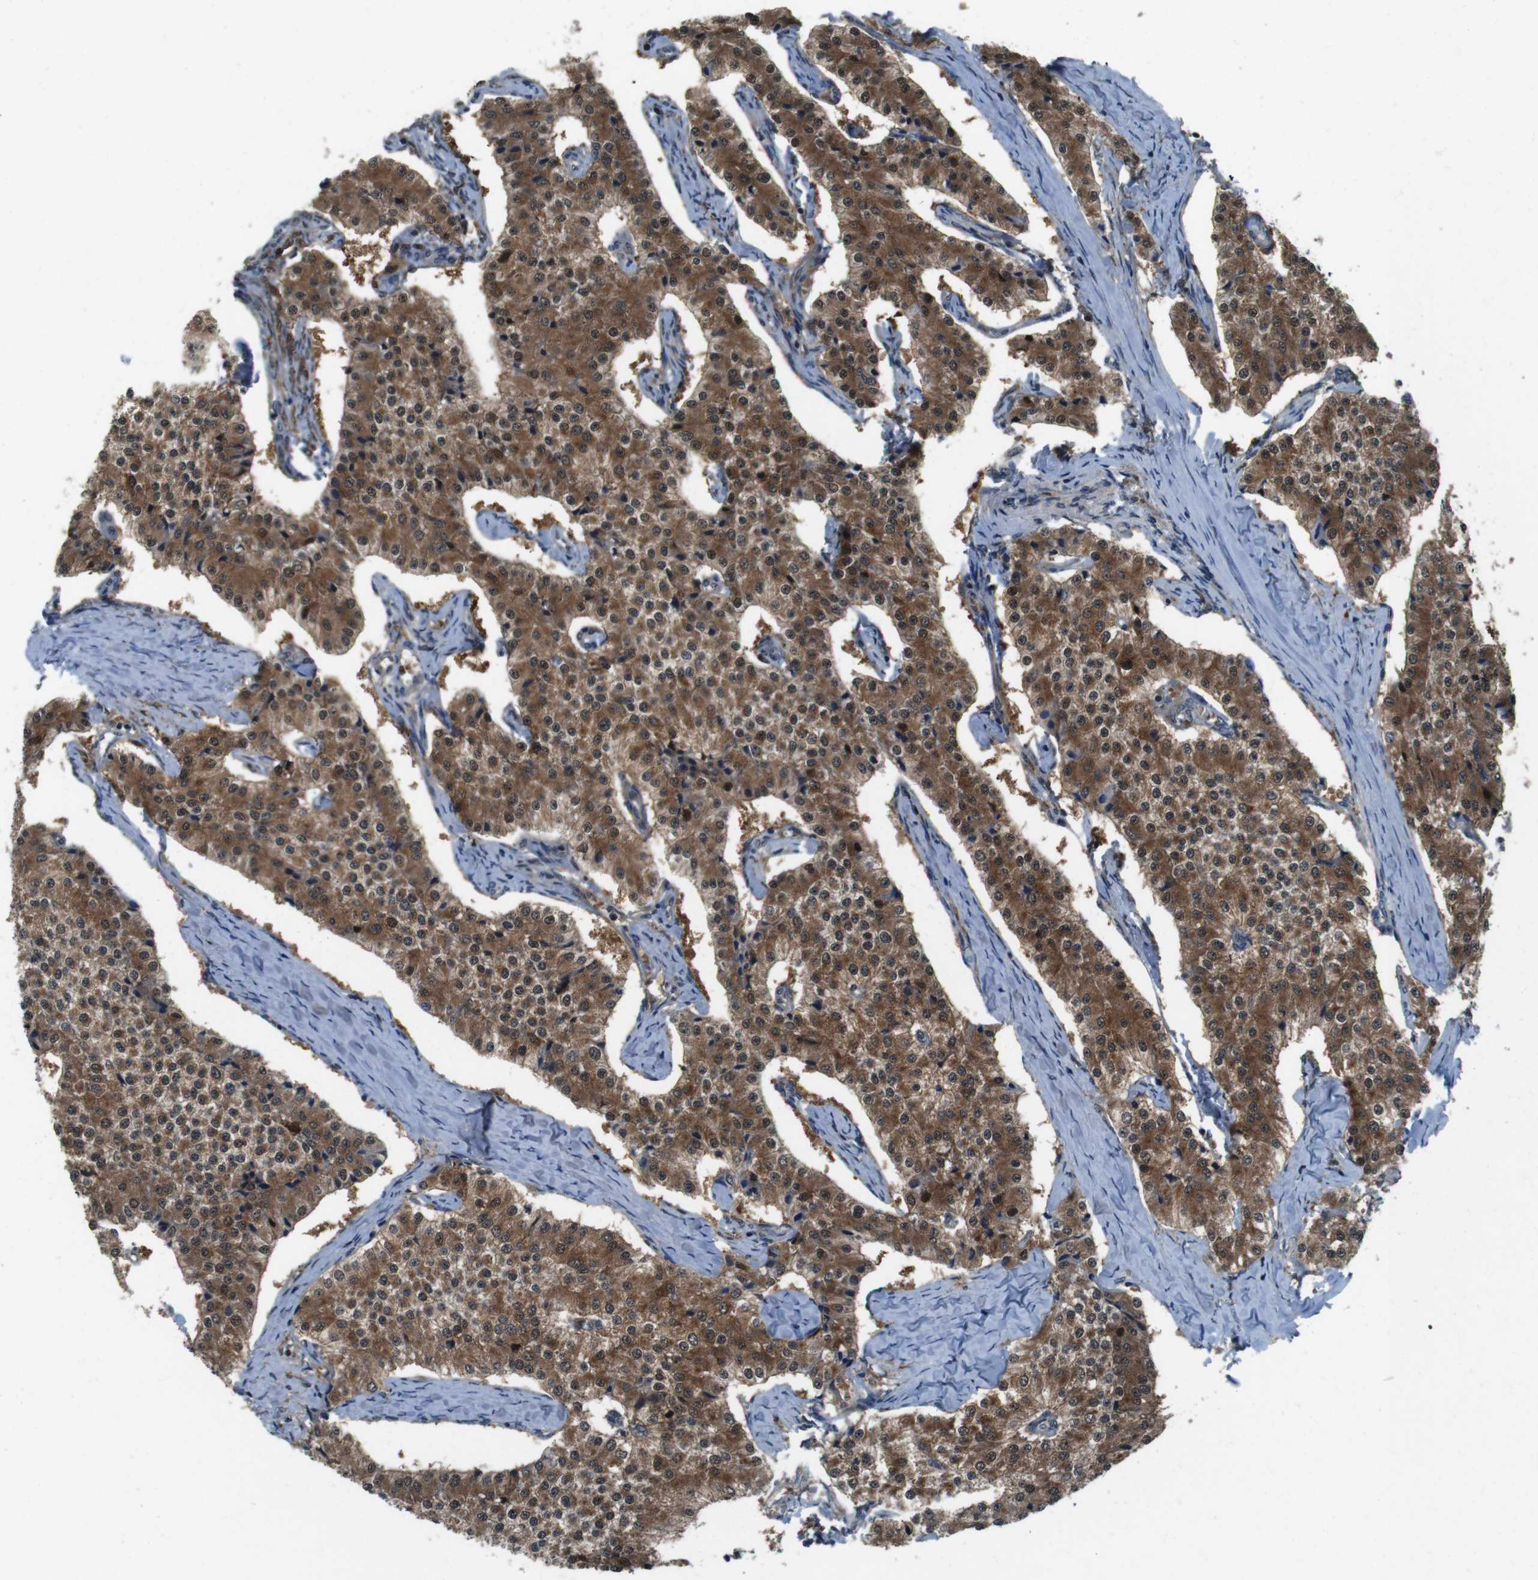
{"staining": {"intensity": "strong", "quantity": ">75%", "location": "cytoplasmic/membranous"}, "tissue": "carcinoid", "cell_type": "Tumor cells", "image_type": "cancer", "snomed": [{"axis": "morphology", "description": "Carcinoid, malignant, NOS"}, {"axis": "topography", "description": "Colon"}], "caption": "This is an image of immunohistochemistry staining of carcinoid (malignant), which shows strong positivity in the cytoplasmic/membranous of tumor cells.", "gene": "LRP5", "patient": {"sex": "female", "age": 52}}